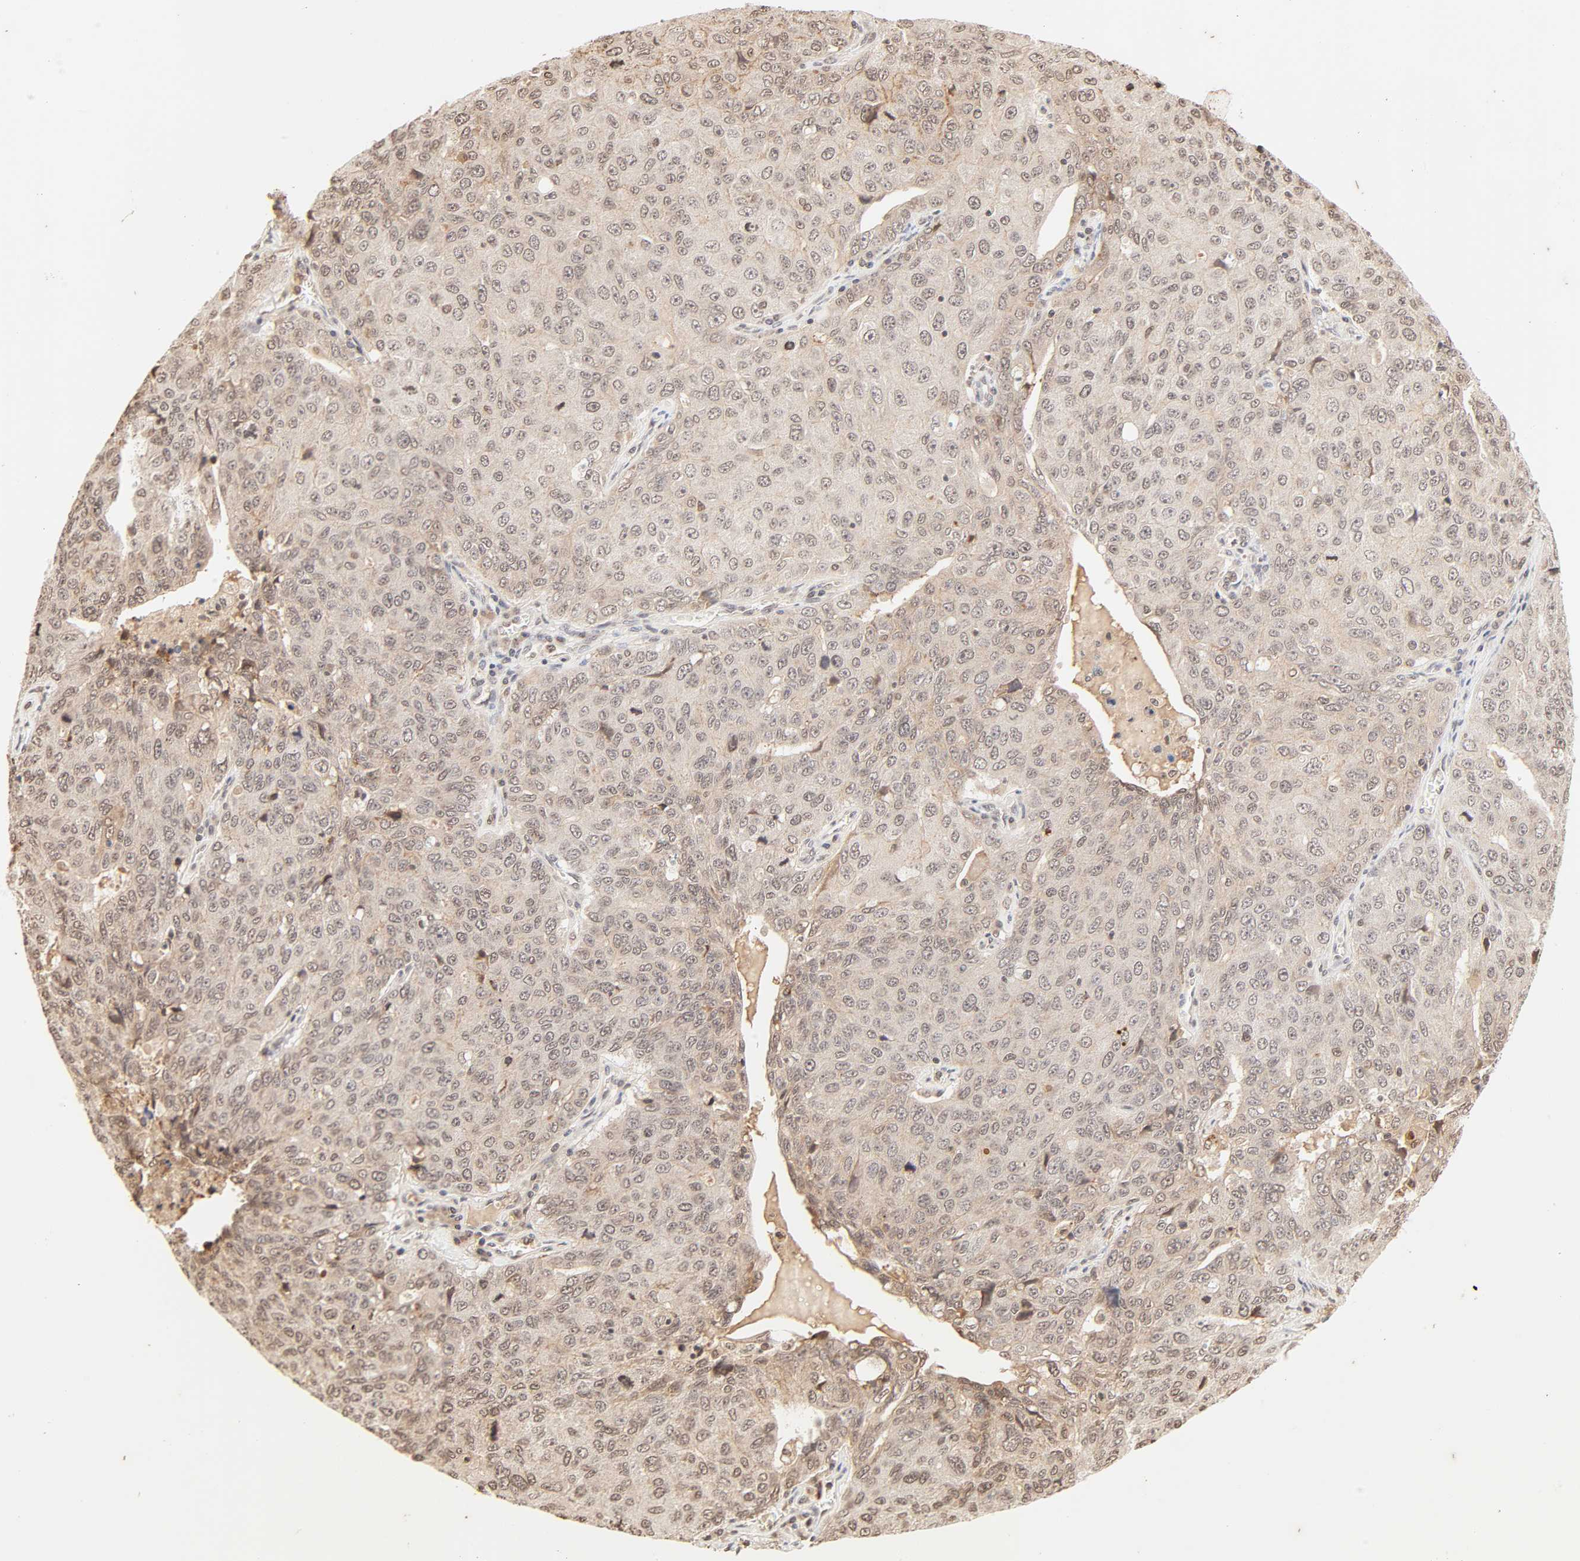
{"staining": {"intensity": "weak", "quantity": ">75%", "location": "cytoplasmic/membranous,nuclear"}, "tissue": "ovarian cancer", "cell_type": "Tumor cells", "image_type": "cancer", "snomed": [{"axis": "morphology", "description": "Carcinoma, endometroid"}, {"axis": "topography", "description": "Ovary"}], "caption": "Protein expression analysis of endometroid carcinoma (ovarian) shows weak cytoplasmic/membranous and nuclear positivity in about >75% of tumor cells.", "gene": "TBL1X", "patient": {"sex": "female", "age": 62}}